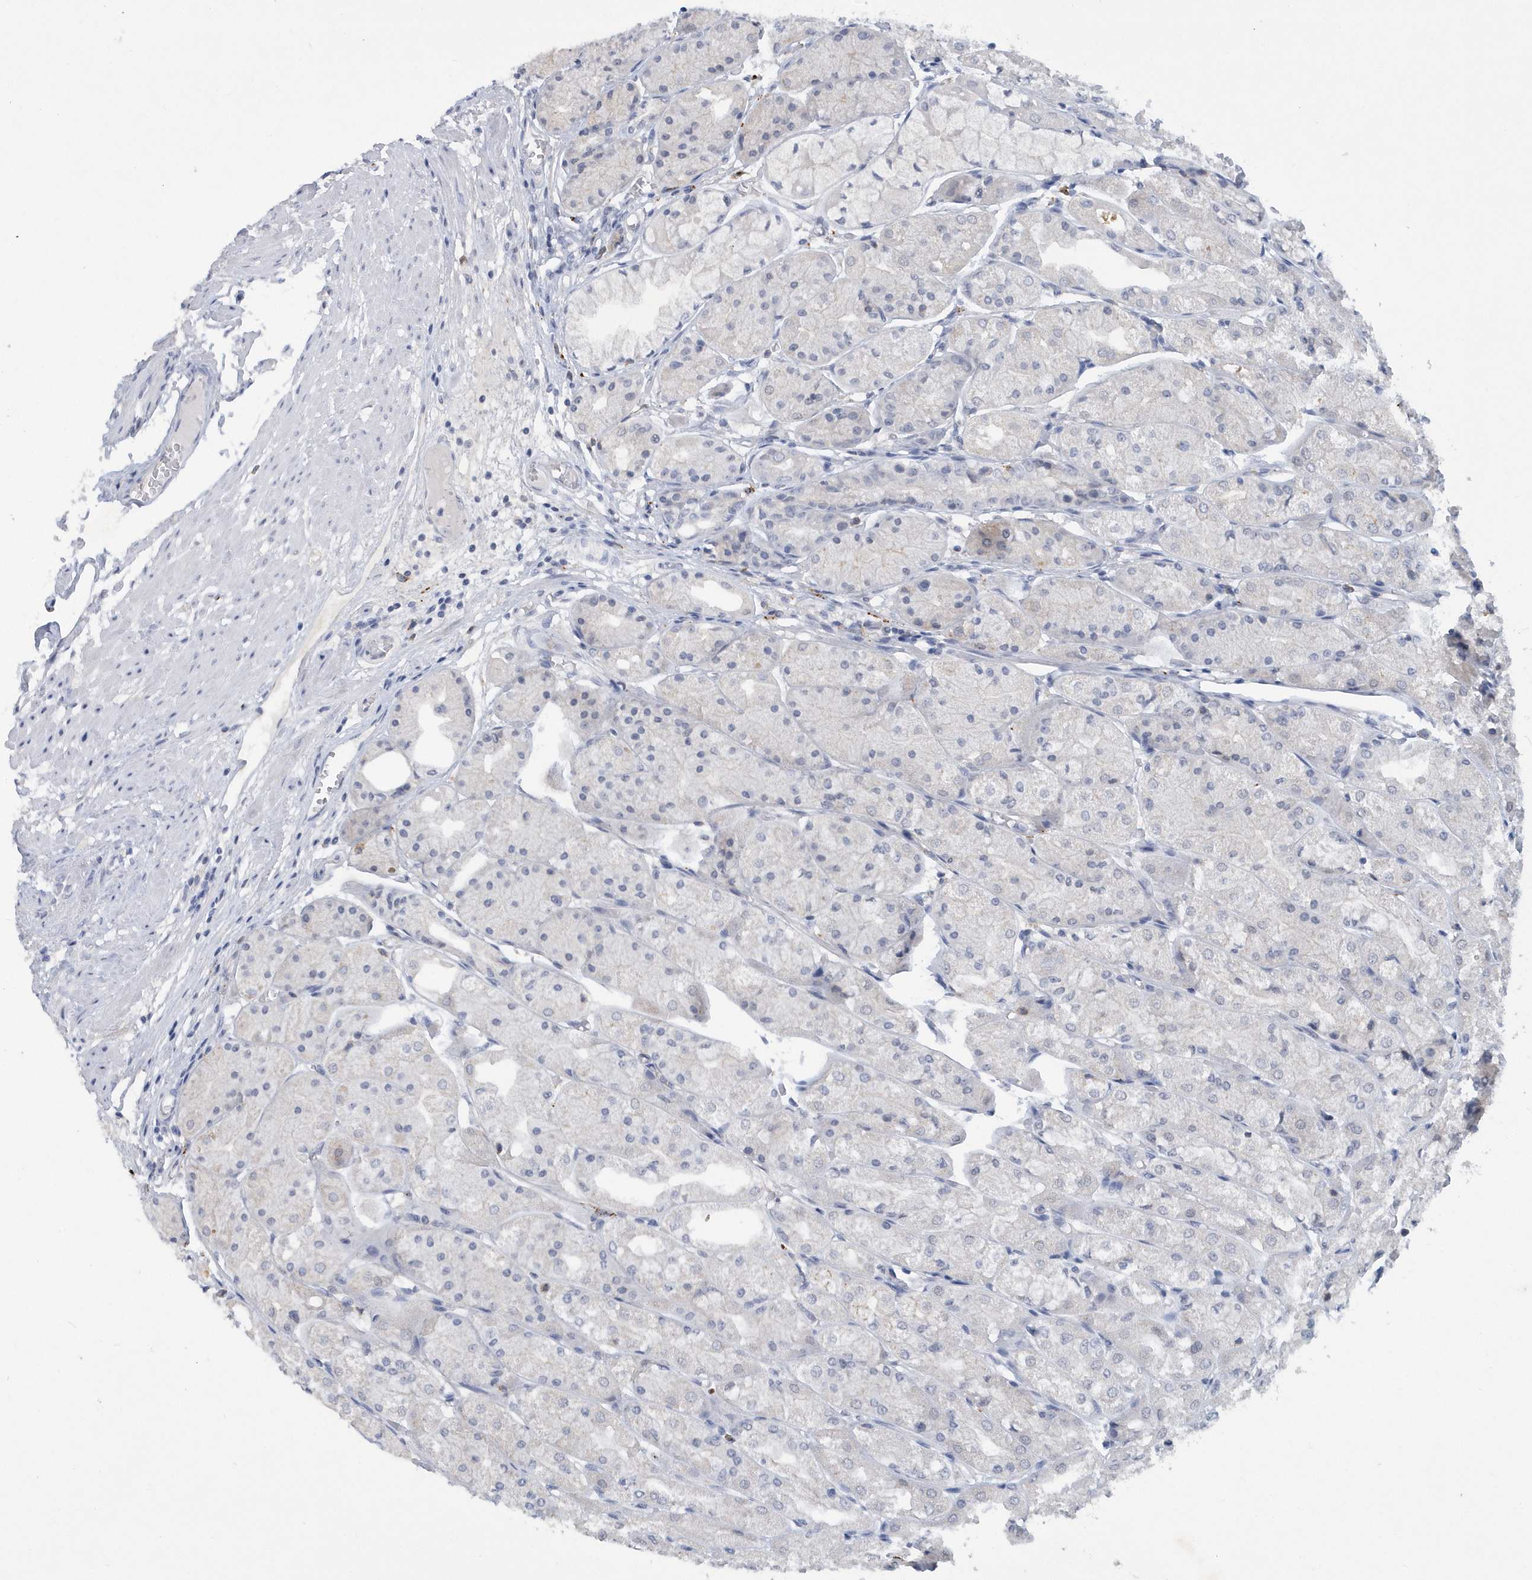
{"staining": {"intensity": "weak", "quantity": "<25%", "location": "cytoplasmic/membranous"}, "tissue": "stomach", "cell_type": "Glandular cells", "image_type": "normal", "snomed": [{"axis": "morphology", "description": "Normal tissue, NOS"}, {"axis": "topography", "description": "Stomach, upper"}], "caption": "This image is of unremarkable stomach stained with IHC to label a protein in brown with the nuclei are counter-stained blue. There is no staining in glandular cells.", "gene": "SRGAP3", "patient": {"sex": "male", "age": 72}}